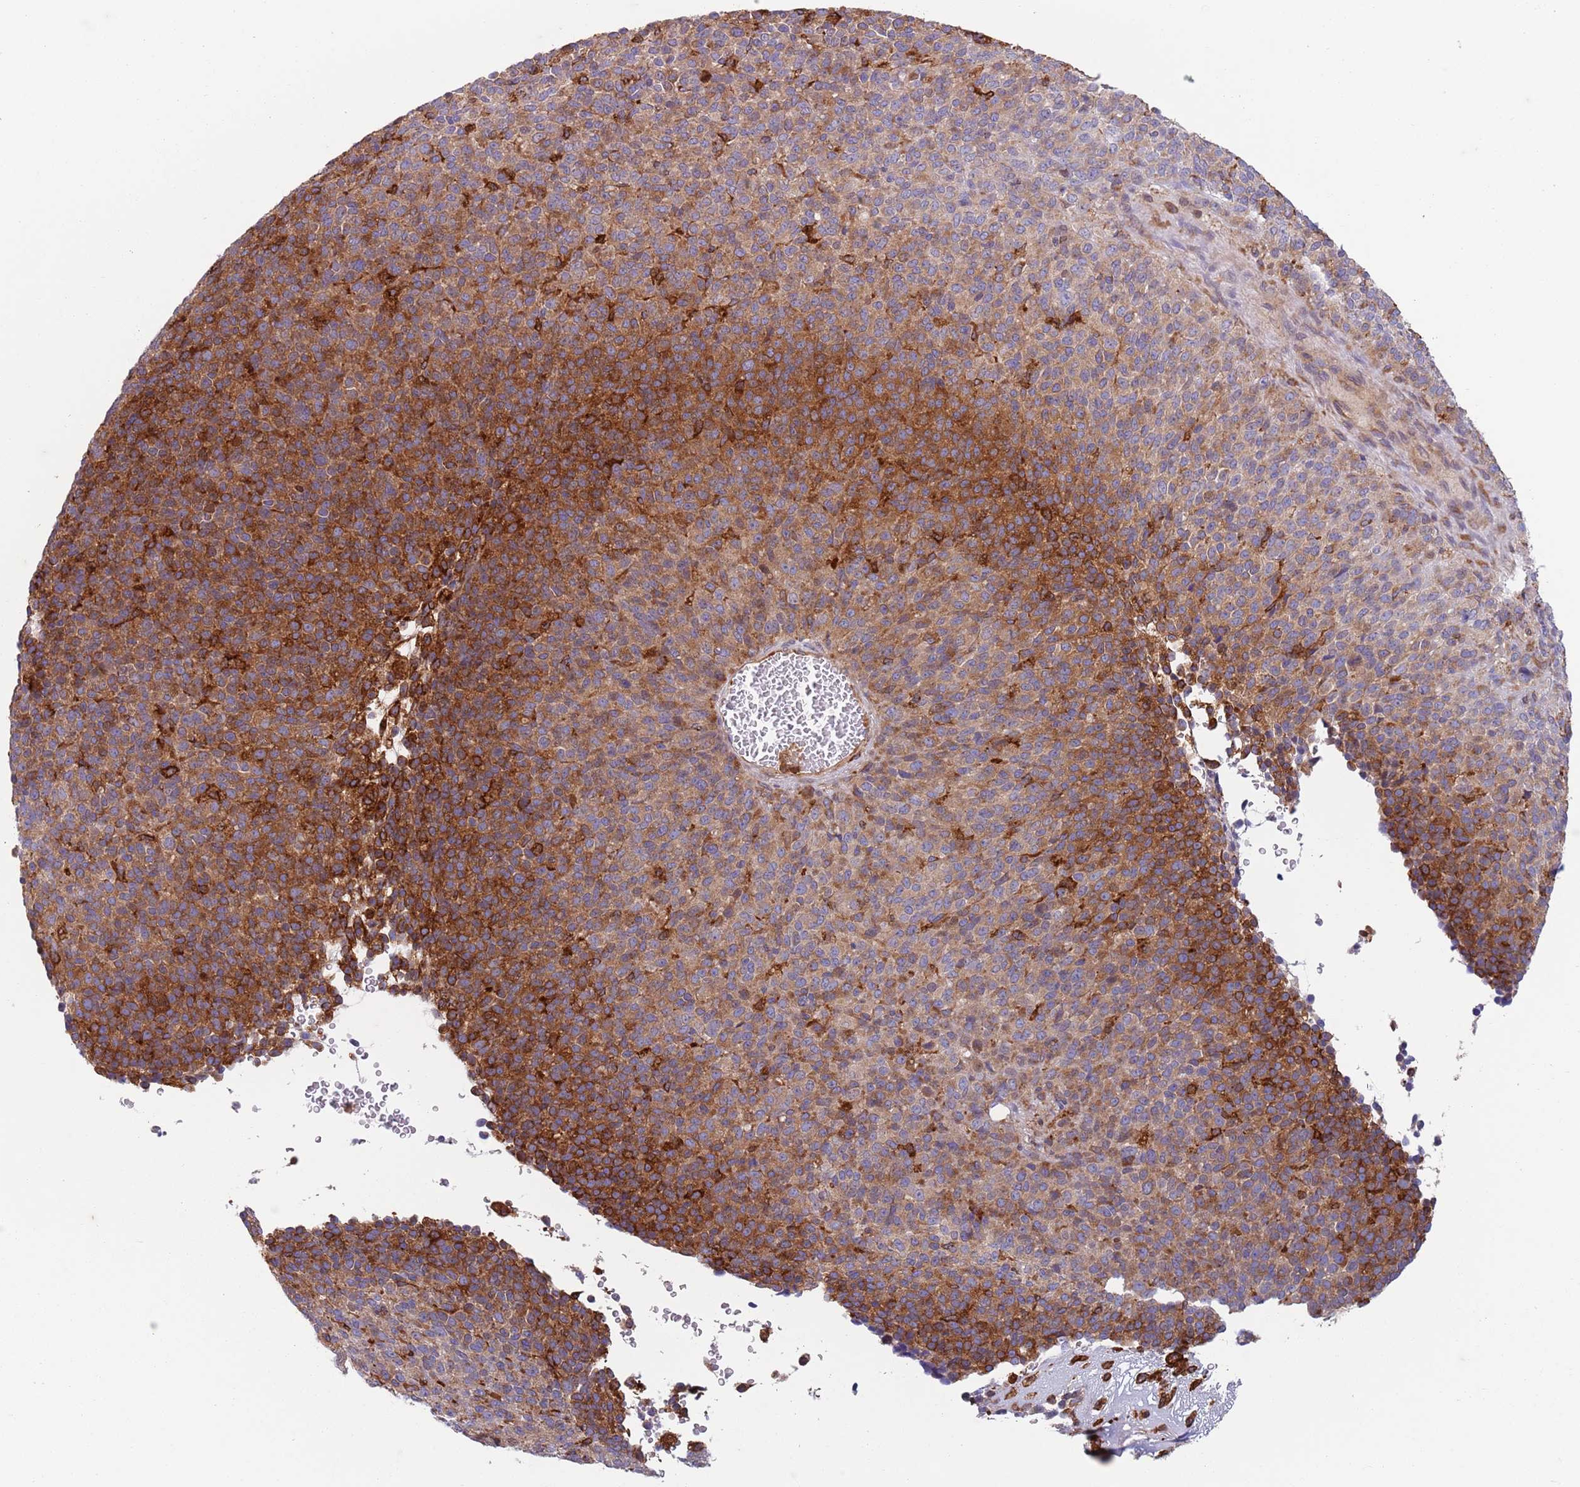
{"staining": {"intensity": "strong", "quantity": "25%-75%", "location": "cytoplasmic/membranous"}, "tissue": "melanoma", "cell_type": "Tumor cells", "image_type": "cancer", "snomed": [{"axis": "morphology", "description": "Malignant melanoma, Metastatic site"}, {"axis": "topography", "description": "Brain"}], "caption": "Strong cytoplasmic/membranous expression for a protein is seen in approximately 25%-75% of tumor cells of melanoma using IHC.", "gene": "ZMYM5", "patient": {"sex": "female", "age": 56}}